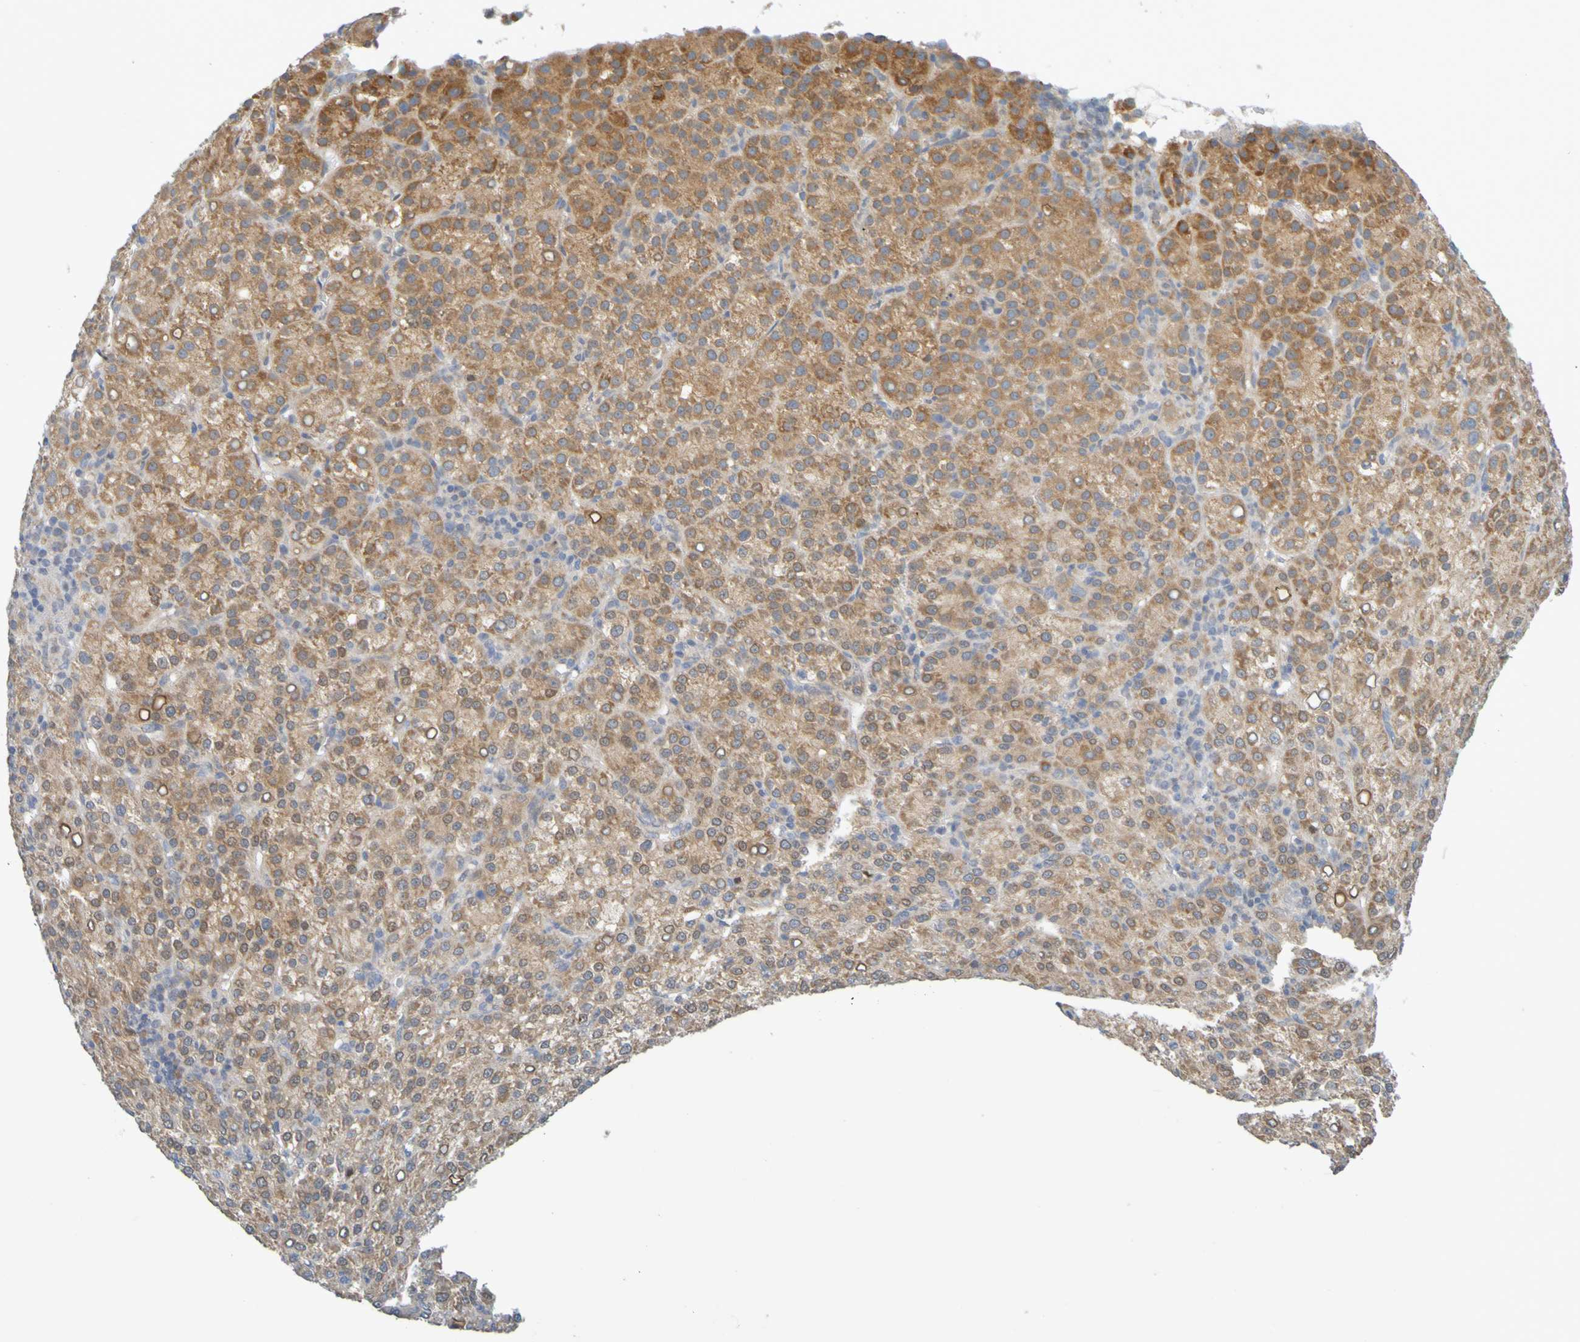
{"staining": {"intensity": "moderate", "quantity": ">75%", "location": "cytoplasmic/membranous"}, "tissue": "liver cancer", "cell_type": "Tumor cells", "image_type": "cancer", "snomed": [{"axis": "morphology", "description": "Carcinoma, Hepatocellular, NOS"}, {"axis": "topography", "description": "Liver"}], "caption": "Liver cancer (hepatocellular carcinoma) tissue demonstrates moderate cytoplasmic/membranous staining in approximately >75% of tumor cells", "gene": "MOGS", "patient": {"sex": "female", "age": 58}}